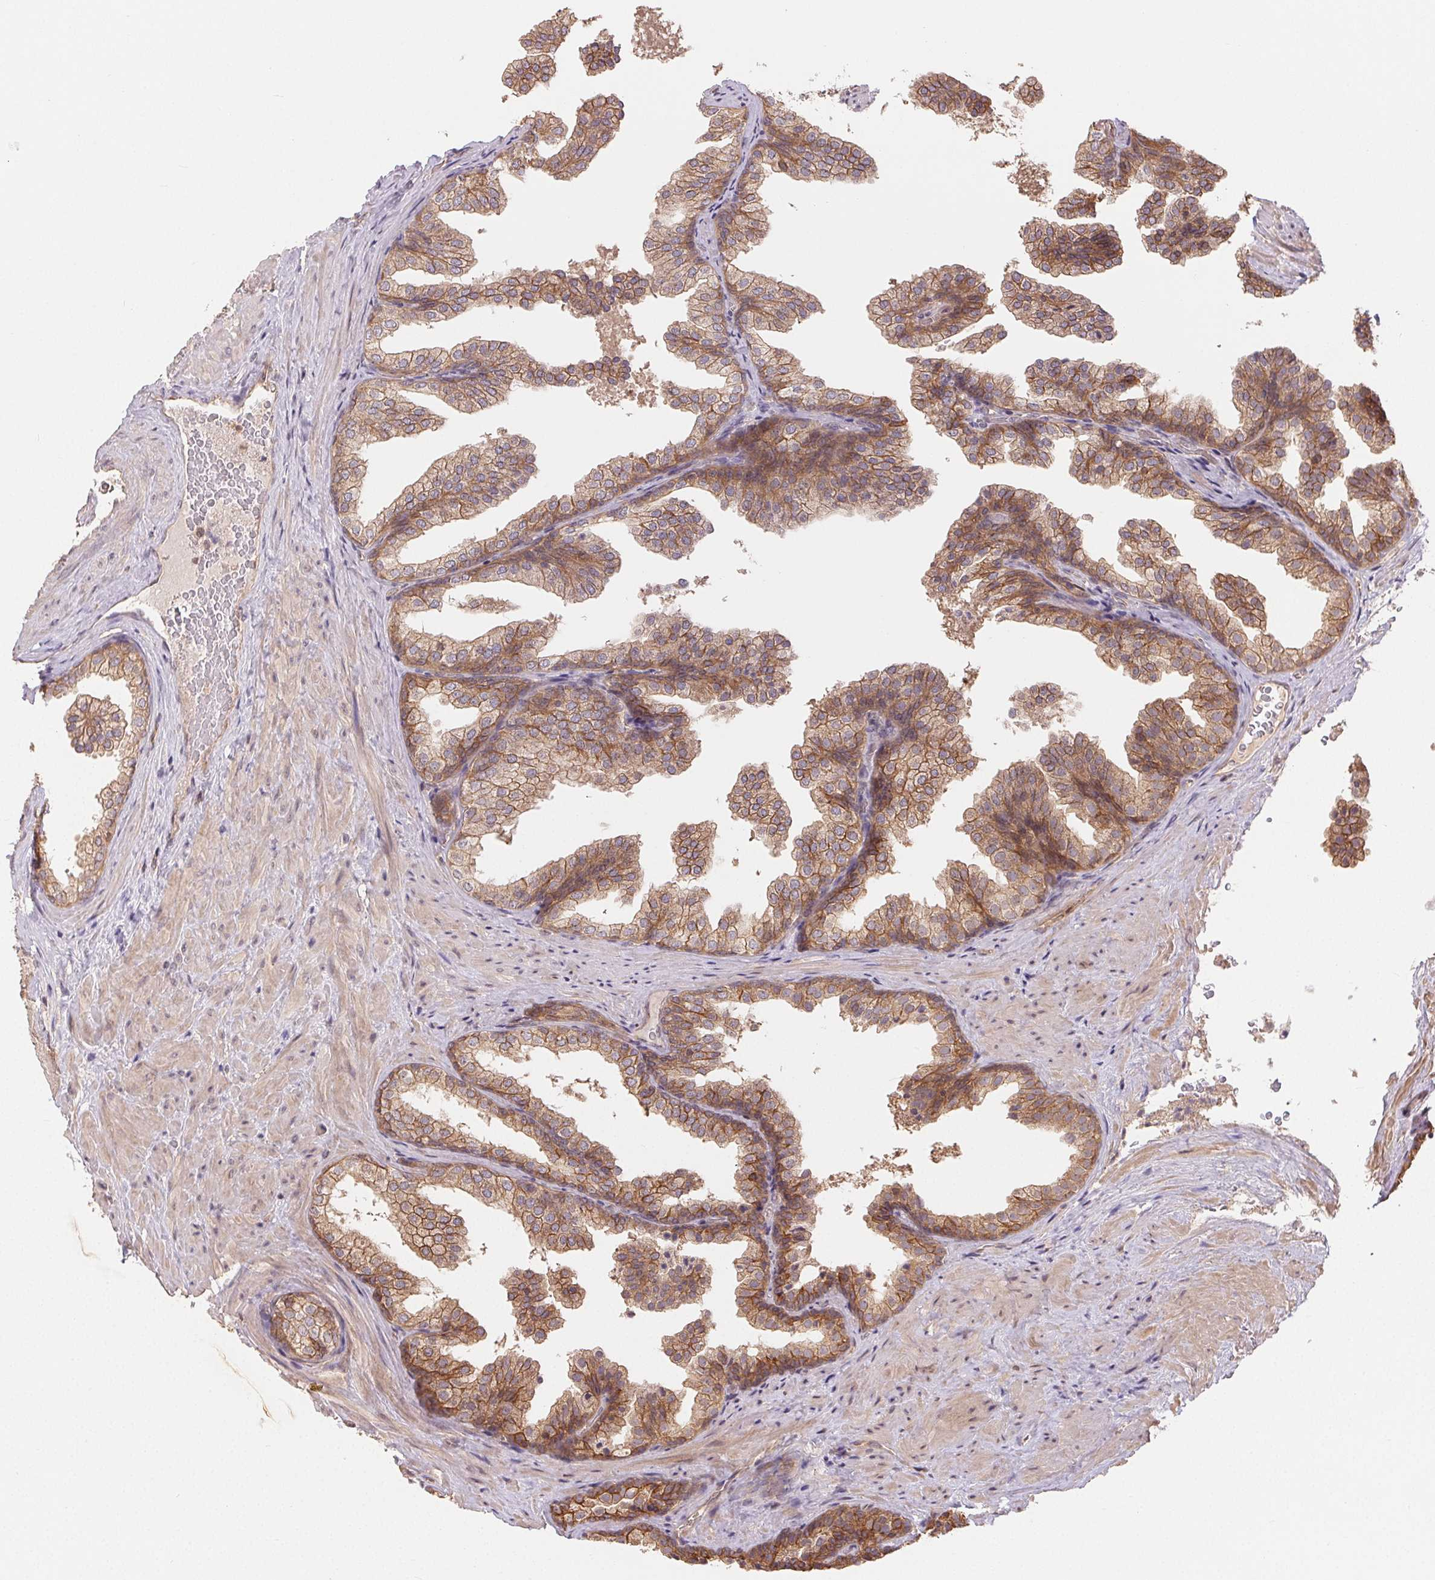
{"staining": {"intensity": "moderate", "quantity": "25%-75%", "location": "cytoplasmic/membranous"}, "tissue": "prostate", "cell_type": "Glandular cells", "image_type": "normal", "snomed": [{"axis": "morphology", "description": "Normal tissue, NOS"}, {"axis": "topography", "description": "Prostate"}], "caption": "This image exhibits normal prostate stained with immunohistochemistry to label a protein in brown. The cytoplasmic/membranous of glandular cells show moderate positivity for the protein. Nuclei are counter-stained blue.", "gene": "MAPKAPK2", "patient": {"sex": "male", "age": 37}}